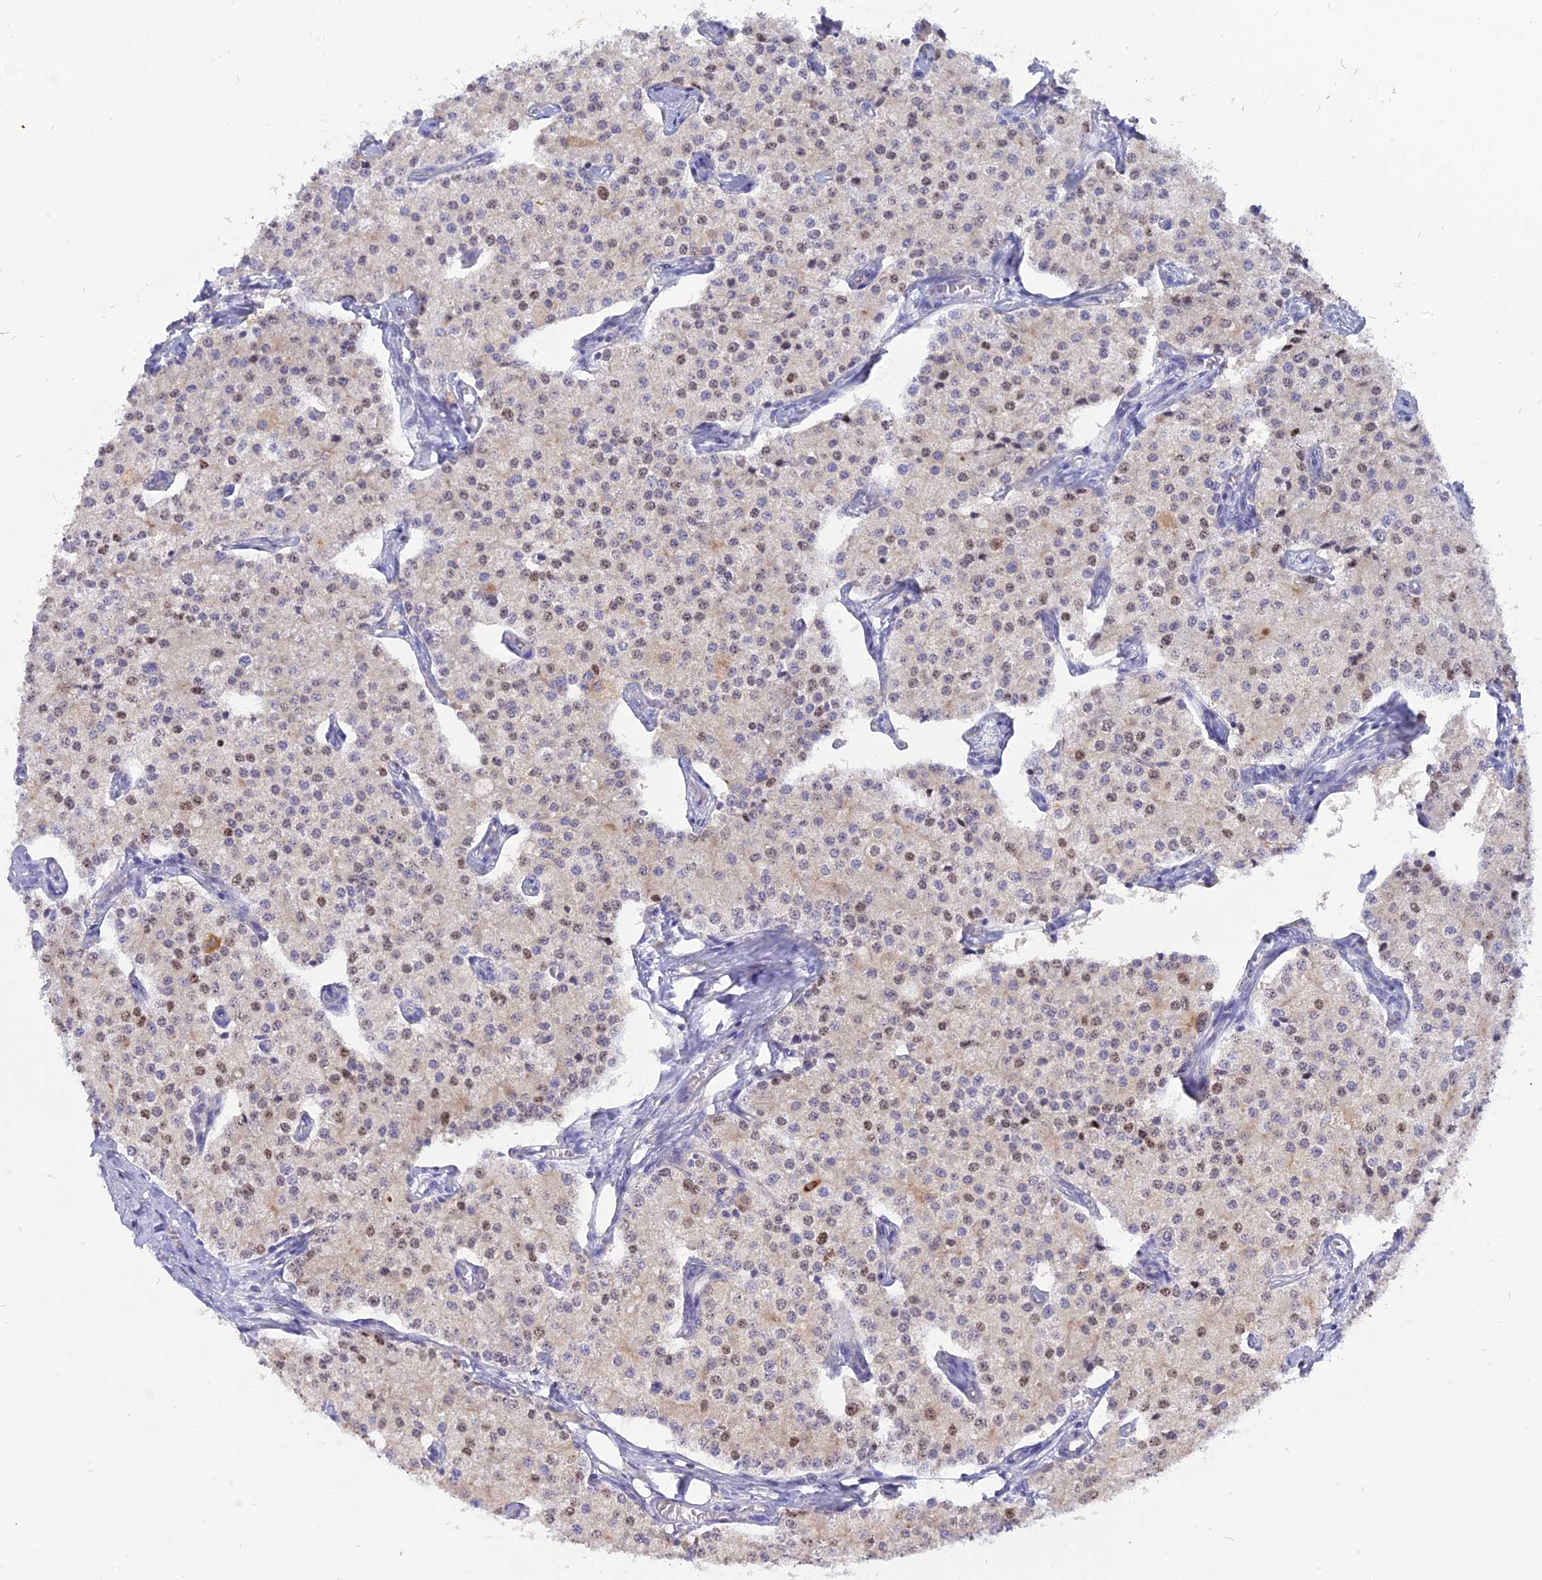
{"staining": {"intensity": "weak", "quantity": "<25%", "location": "nuclear"}, "tissue": "carcinoid", "cell_type": "Tumor cells", "image_type": "cancer", "snomed": [{"axis": "morphology", "description": "Carcinoid, malignant, NOS"}, {"axis": "topography", "description": "Colon"}], "caption": "The histopathology image displays no significant positivity in tumor cells of carcinoid (malignant).", "gene": "CENPV", "patient": {"sex": "female", "age": 52}}